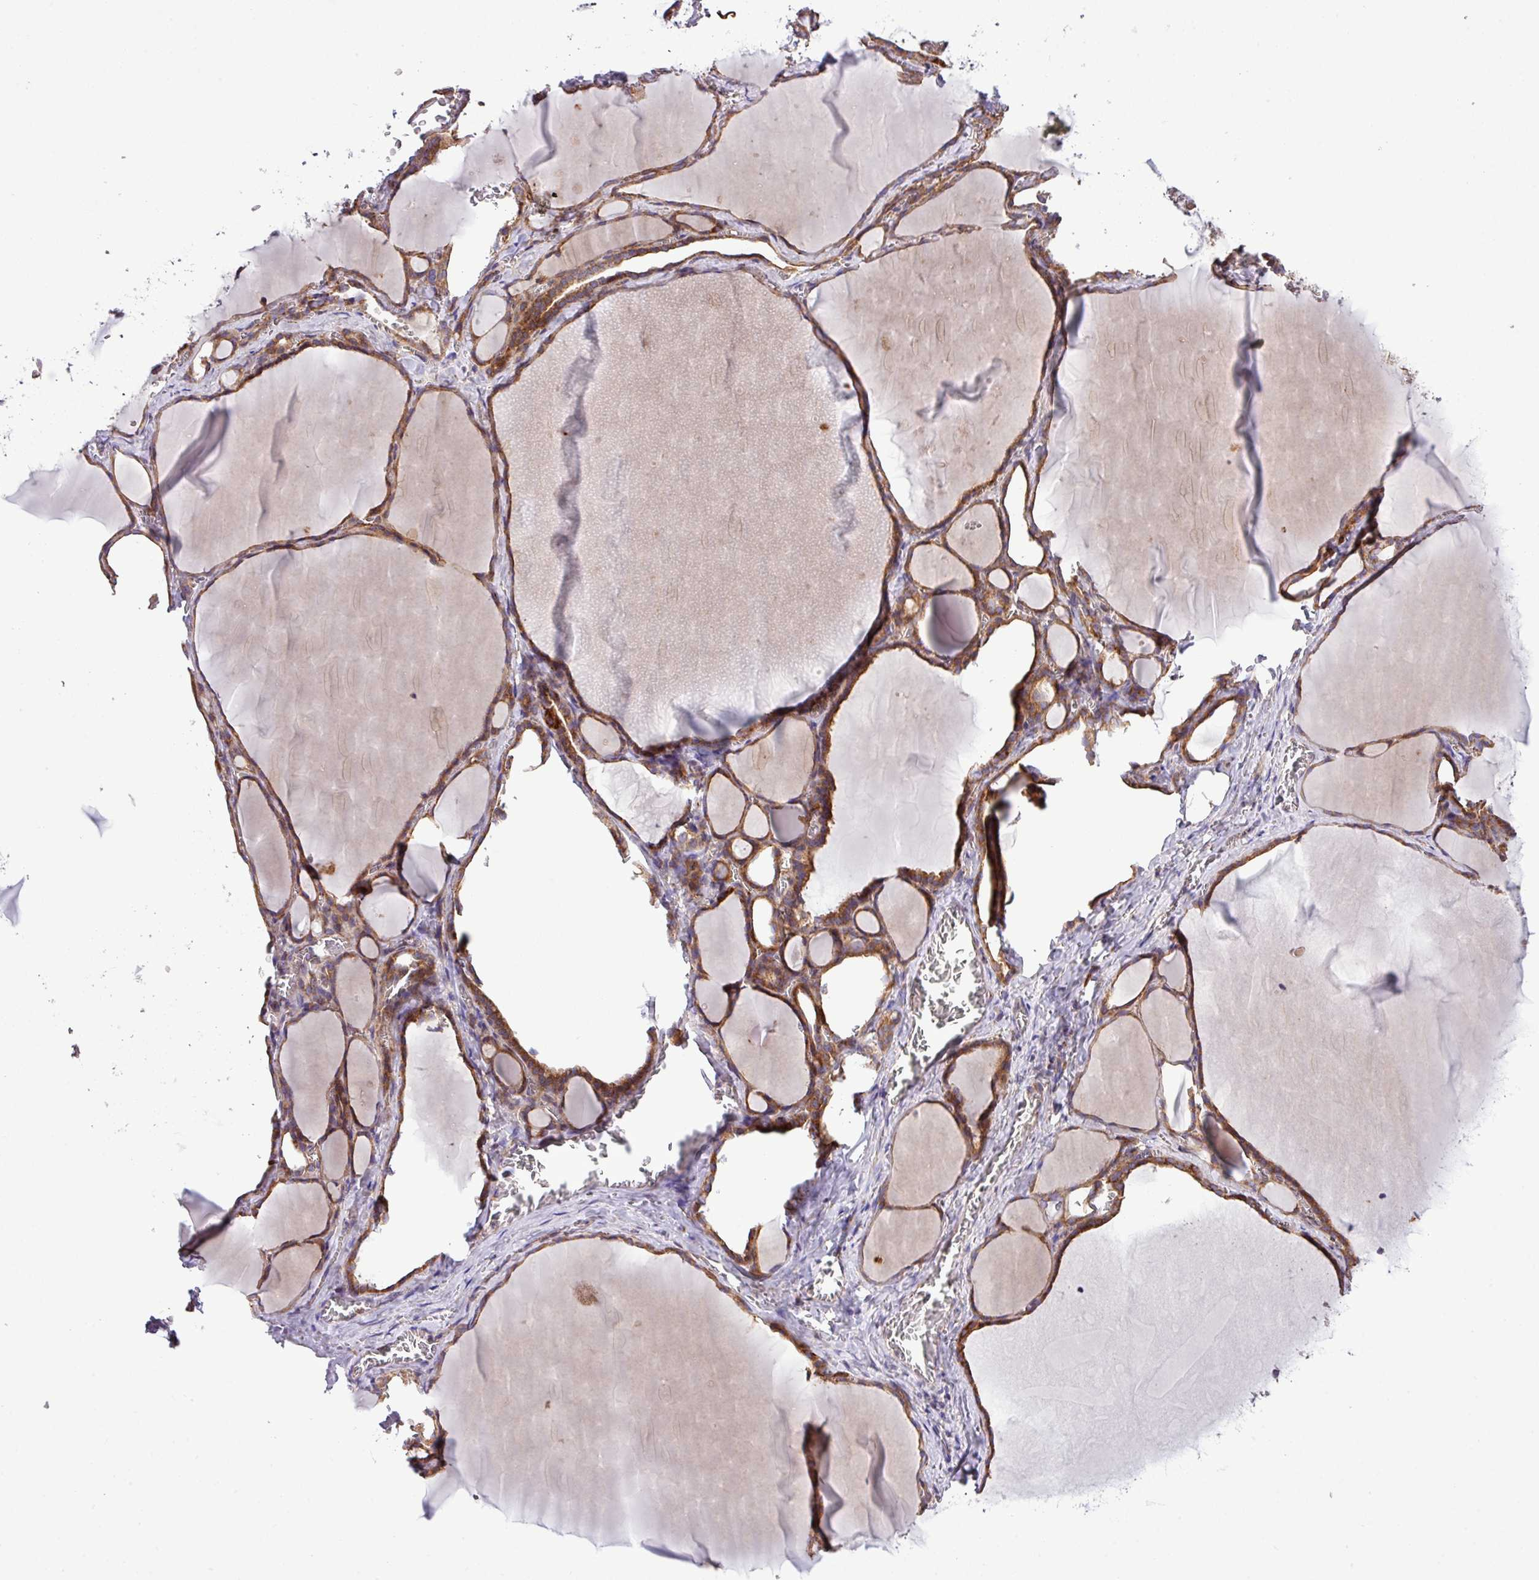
{"staining": {"intensity": "moderate", "quantity": ">75%", "location": "cytoplasmic/membranous"}, "tissue": "thyroid gland", "cell_type": "Glandular cells", "image_type": "normal", "snomed": [{"axis": "morphology", "description": "Normal tissue, NOS"}, {"axis": "topography", "description": "Thyroid gland"}], "caption": "Glandular cells reveal medium levels of moderate cytoplasmic/membranous staining in approximately >75% of cells in normal thyroid gland.", "gene": "ZNF569", "patient": {"sex": "female", "age": 49}}